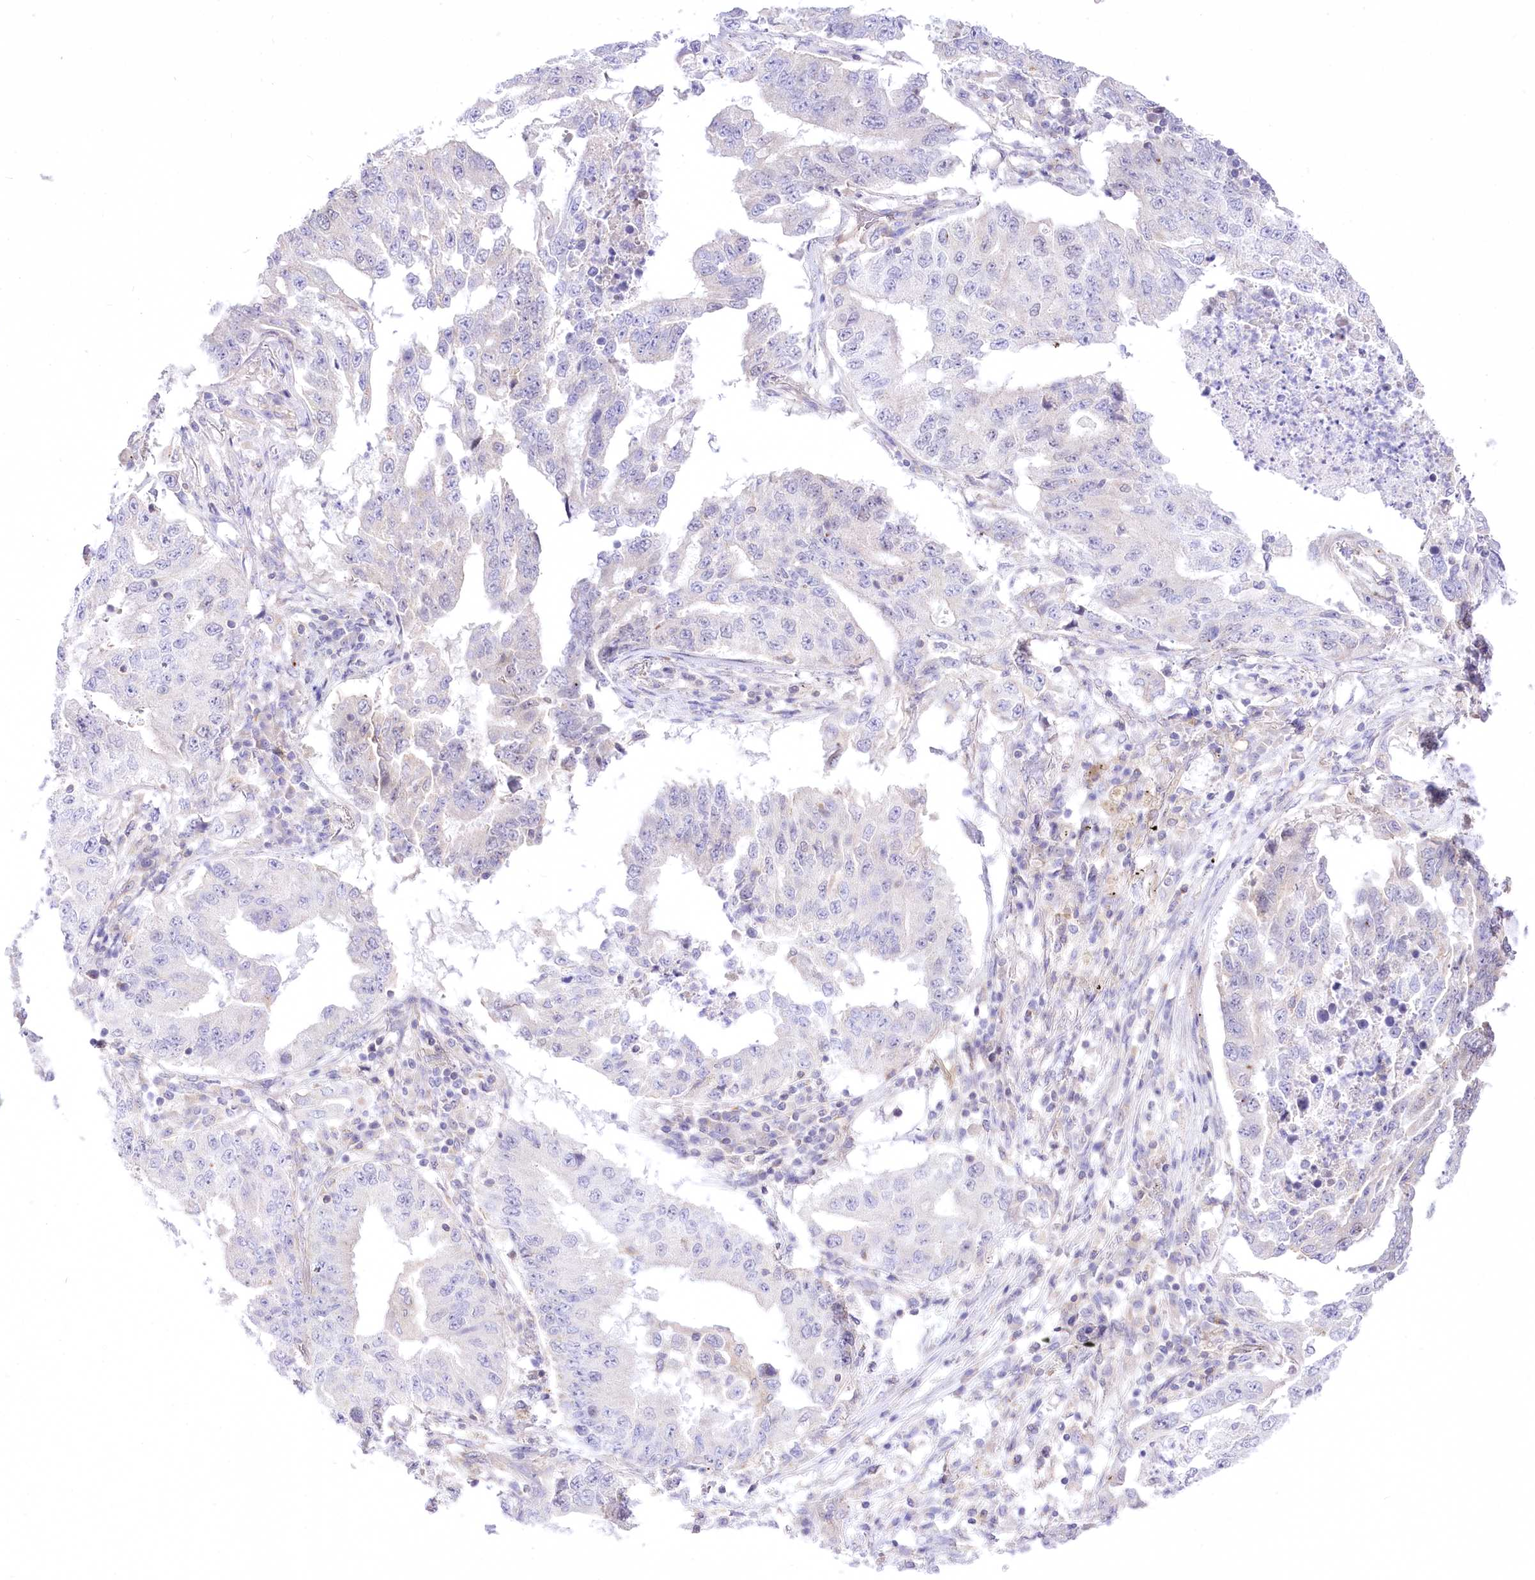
{"staining": {"intensity": "negative", "quantity": "none", "location": "none"}, "tissue": "lung cancer", "cell_type": "Tumor cells", "image_type": "cancer", "snomed": [{"axis": "morphology", "description": "Adenocarcinoma, NOS"}, {"axis": "topography", "description": "Lung"}], "caption": "This is an immunohistochemistry image of adenocarcinoma (lung). There is no staining in tumor cells.", "gene": "HELT", "patient": {"sex": "female", "age": 51}}